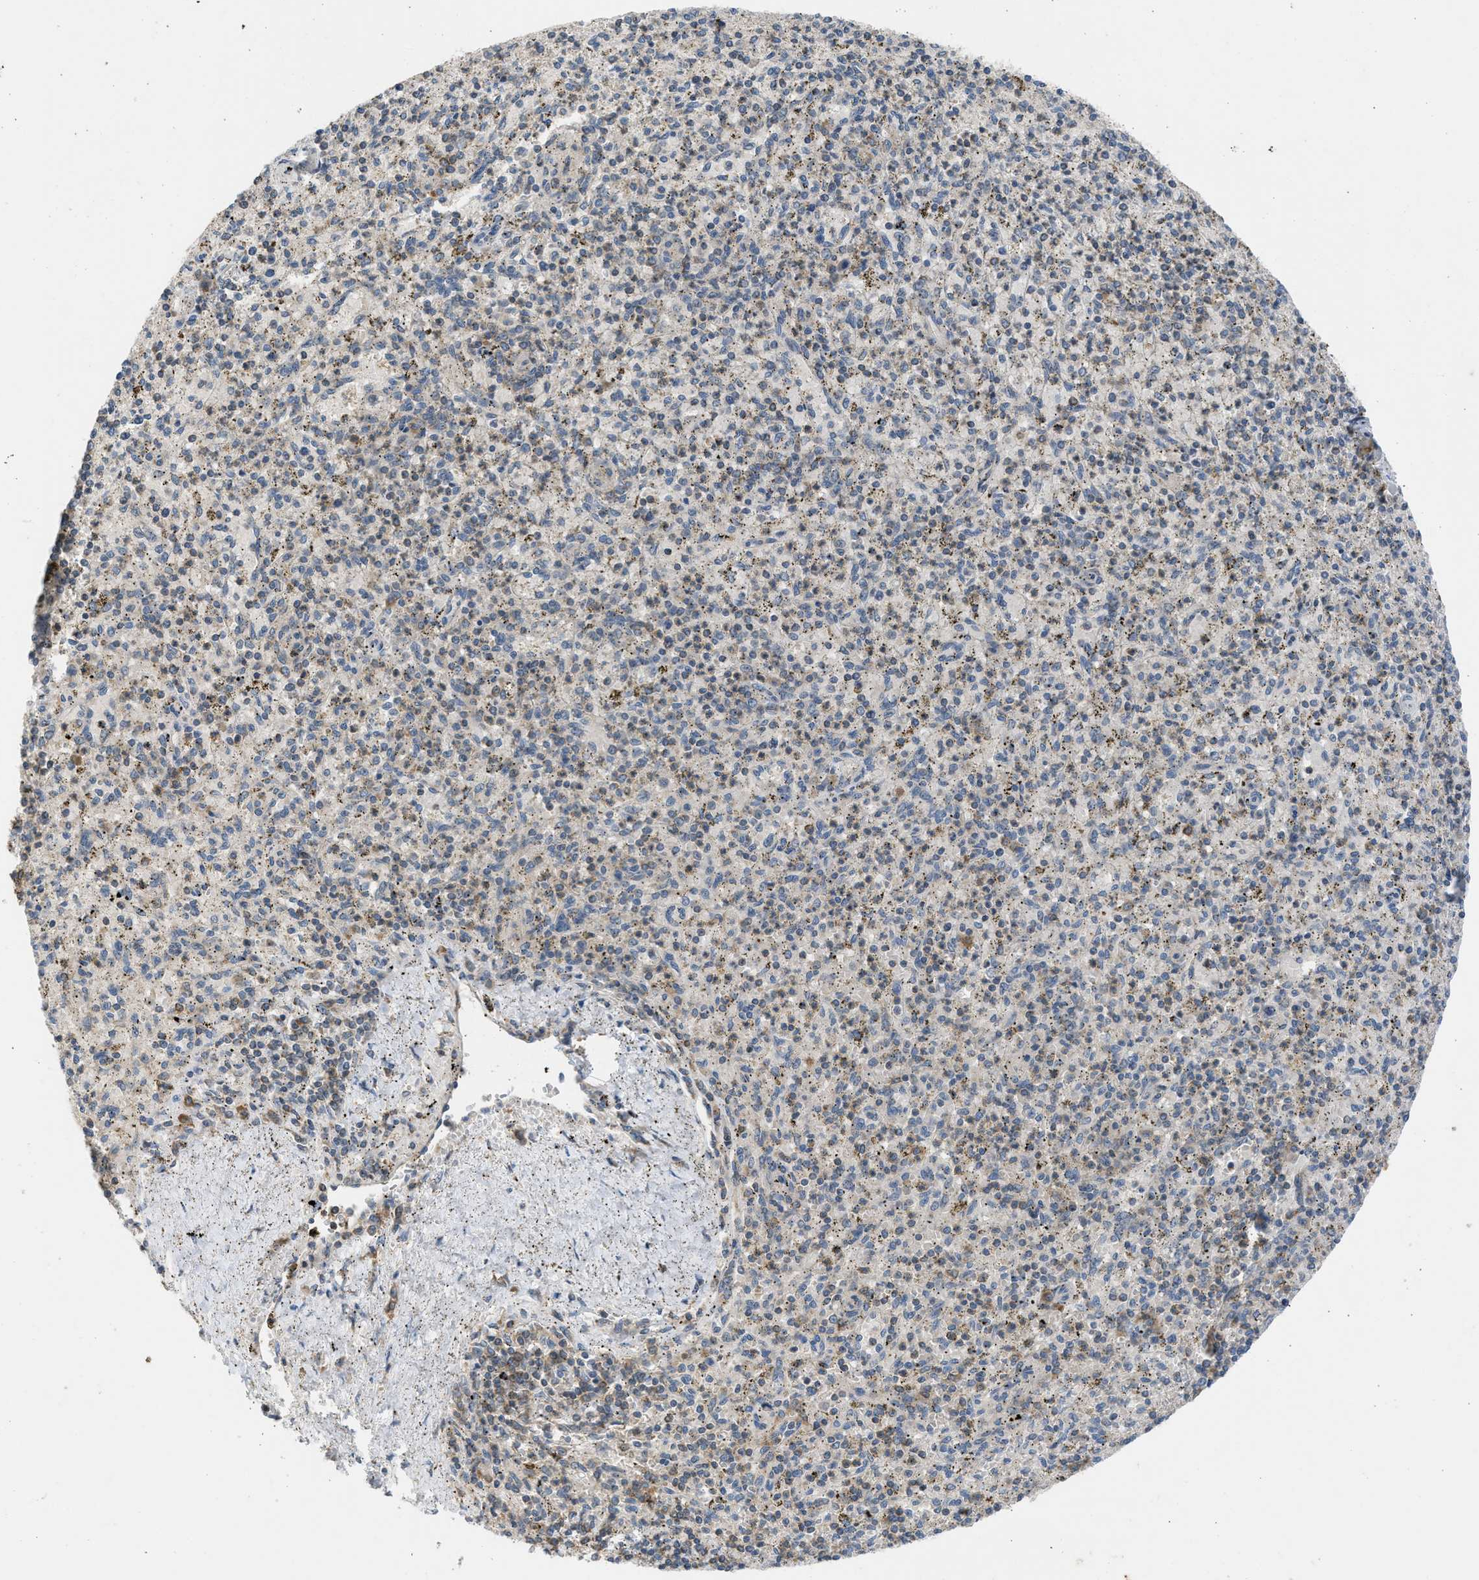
{"staining": {"intensity": "weak", "quantity": "25%-75%", "location": "cytoplasmic/membranous"}, "tissue": "spleen", "cell_type": "Cells in red pulp", "image_type": "normal", "snomed": [{"axis": "morphology", "description": "Normal tissue, NOS"}, {"axis": "topography", "description": "Spleen"}], "caption": "Immunohistochemical staining of benign spleen displays low levels of weak cytoplasmic/membranous positivity in about 25%-75% of cells in red pulp. (DAB (3,3'-diaminobenzidine) IHC with brightfield microscopy, high magnification).", "gene": "CYP1A1", "patient": {"sex": "male", "age": 72}}